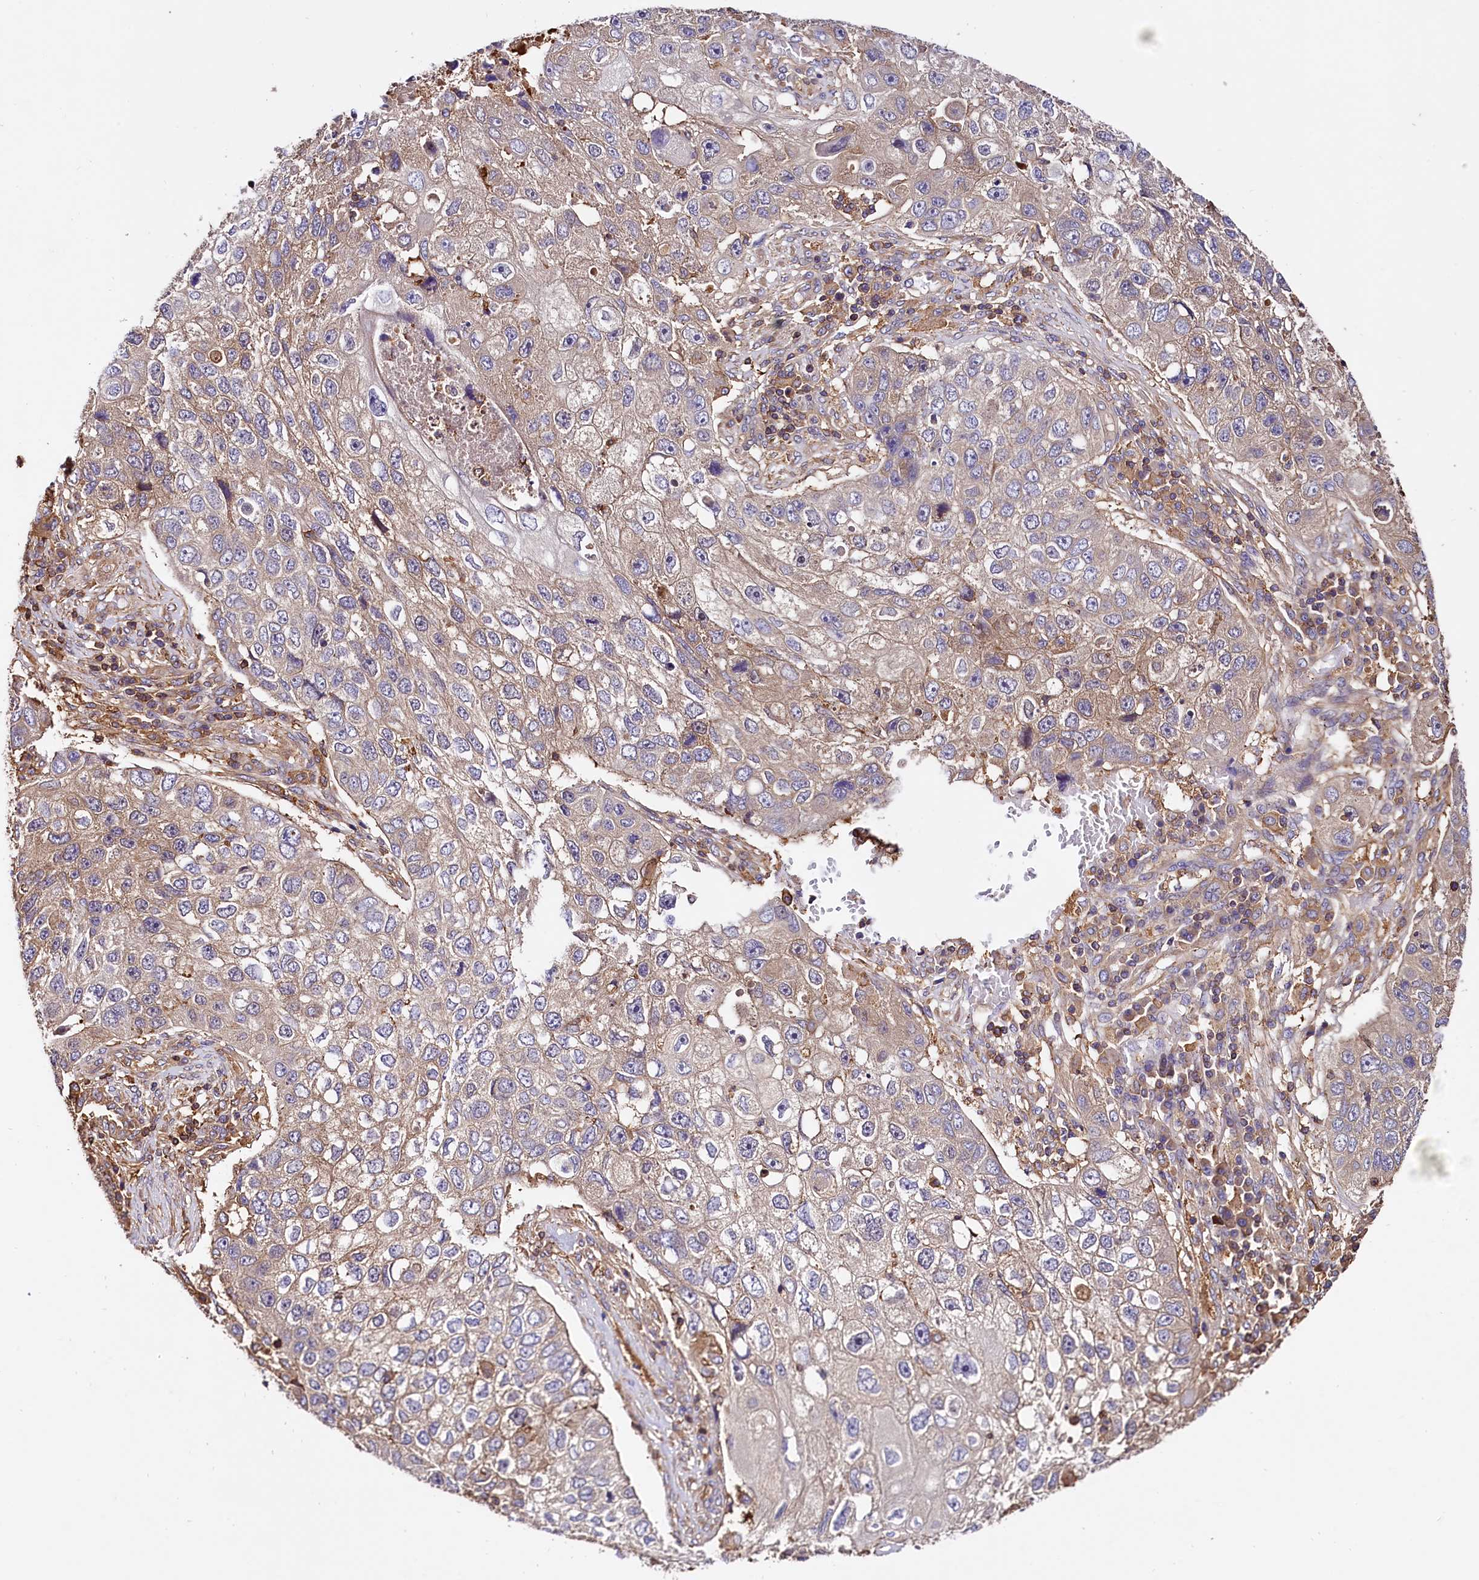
{"staining": {"intensity": "weak", "quantity": "25%-75%", "location": "cytoplasmic/membranous"}, "tissue": "lung cancer", "cell_type": "Tumor cells", "image_type": "cancer", "snomed": [{"axis": "morphology", "description": "Squamous cell carcinoma, NOS"}, {"axis": "topography", "description": "Lung"}], "caption": "Approximately 25%-75% of tumor cells in human lung cancer (squamous cell carcinoma) exhibit weak cytoplasmic/membranous protein expression as visualized by brown immunohistochemical staining.", "gene": "RARS2", "patient": {"sex": "male", "age": 61}}